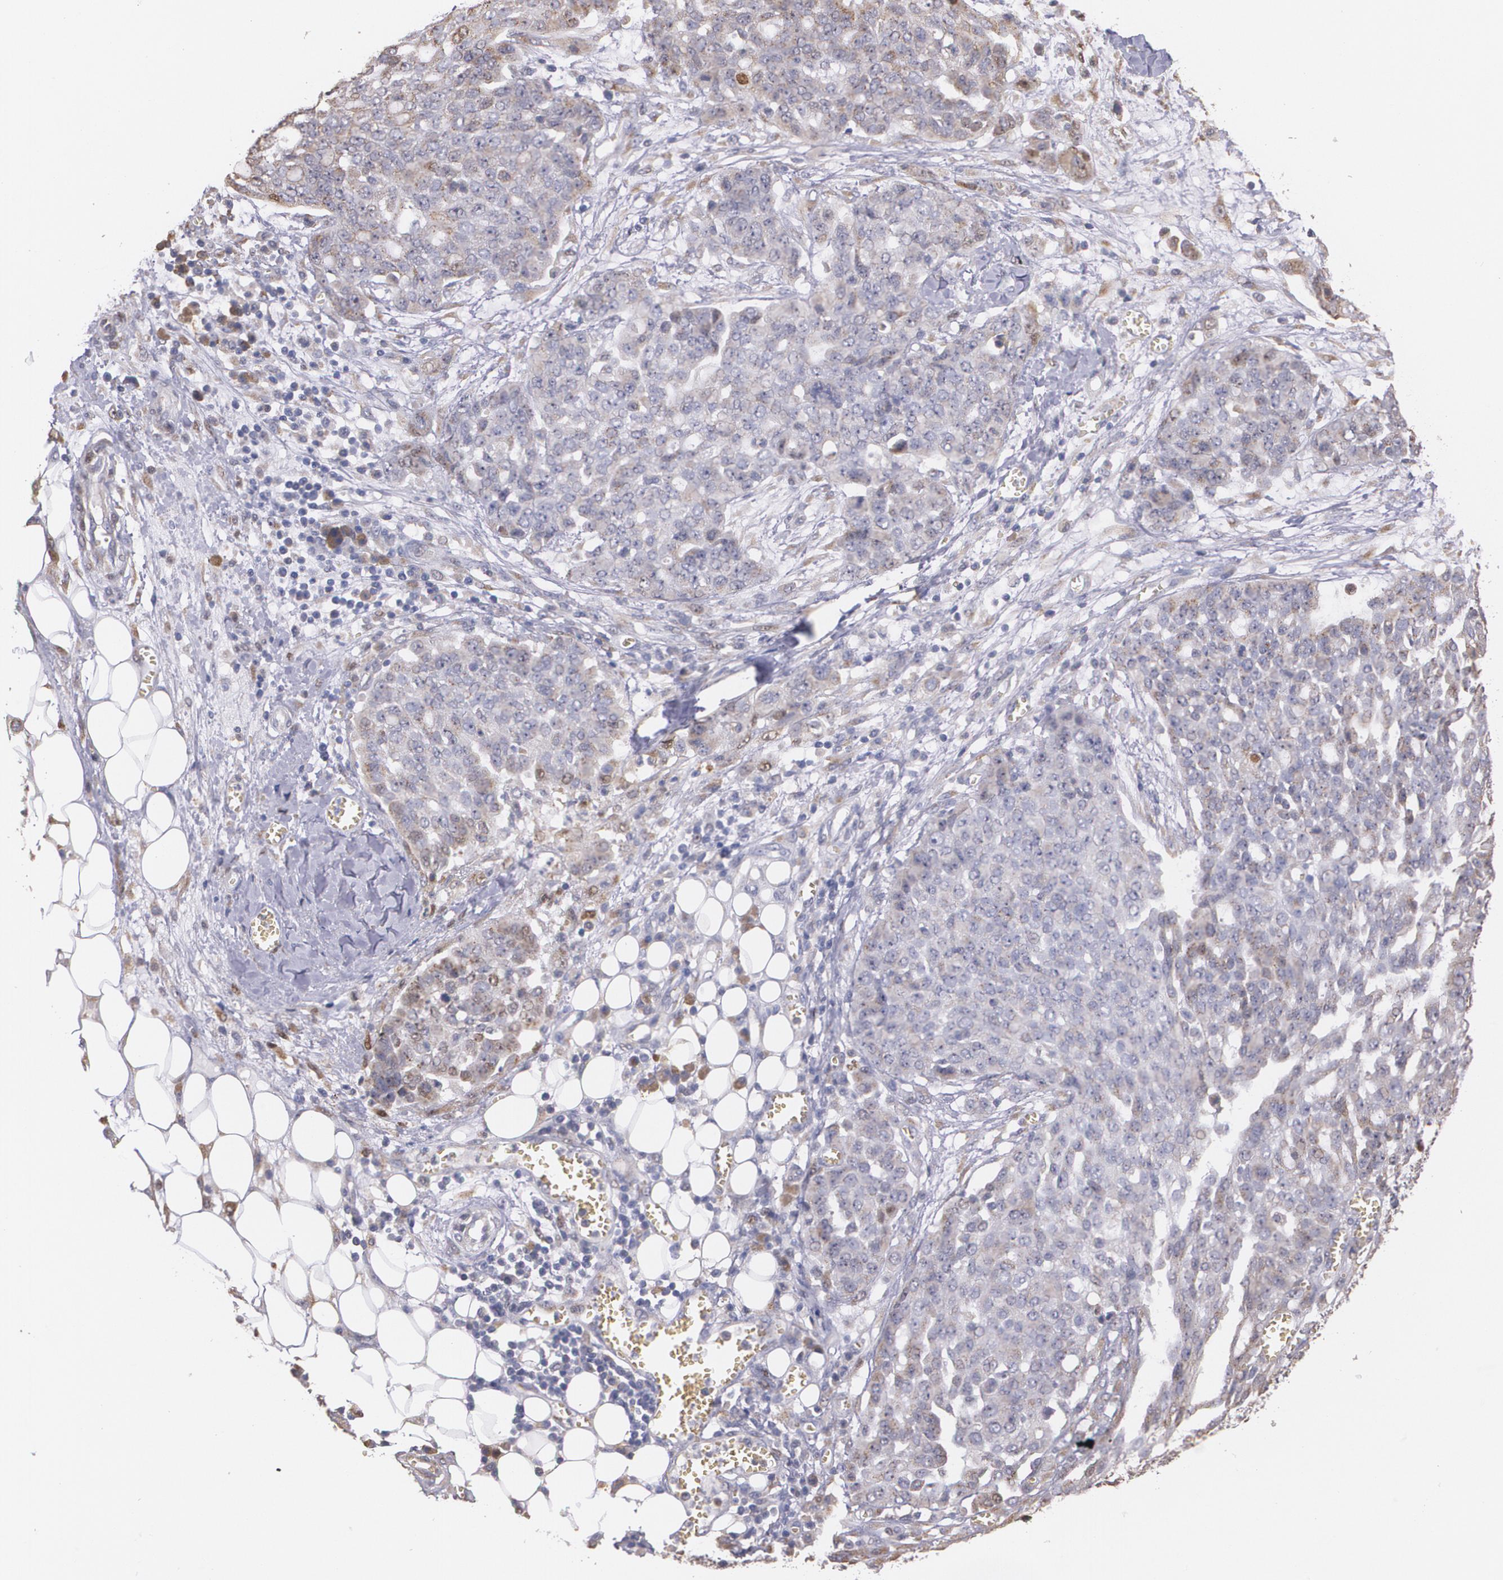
{"staining": {"intensity": "weak", "quantity": ">75%", "location": "cytoplasmic/membranous"}, "tissue": "ovarian cancer", "cell_type": "Tumor cells", "image_type": "cancer", "snomed": [{"axis": "morphology", "description": "Cystadenocarcinoma, serous, NOS"}, {"axis": "topography", "description": "Soft tissue"}, {"axis": "topography", "description": "Ovary"}], "caption": "This image exhibits ovarian cancer (serous cystadenocarcinoma) stained with IHC to label a protein in brown. The cytoplasmic/membranous of tumor cells show weak positivity for the protein. Nuclei are counter-stained blue.", "gene": "ATF3", "patient": {"sex": "female", "age": 57}}